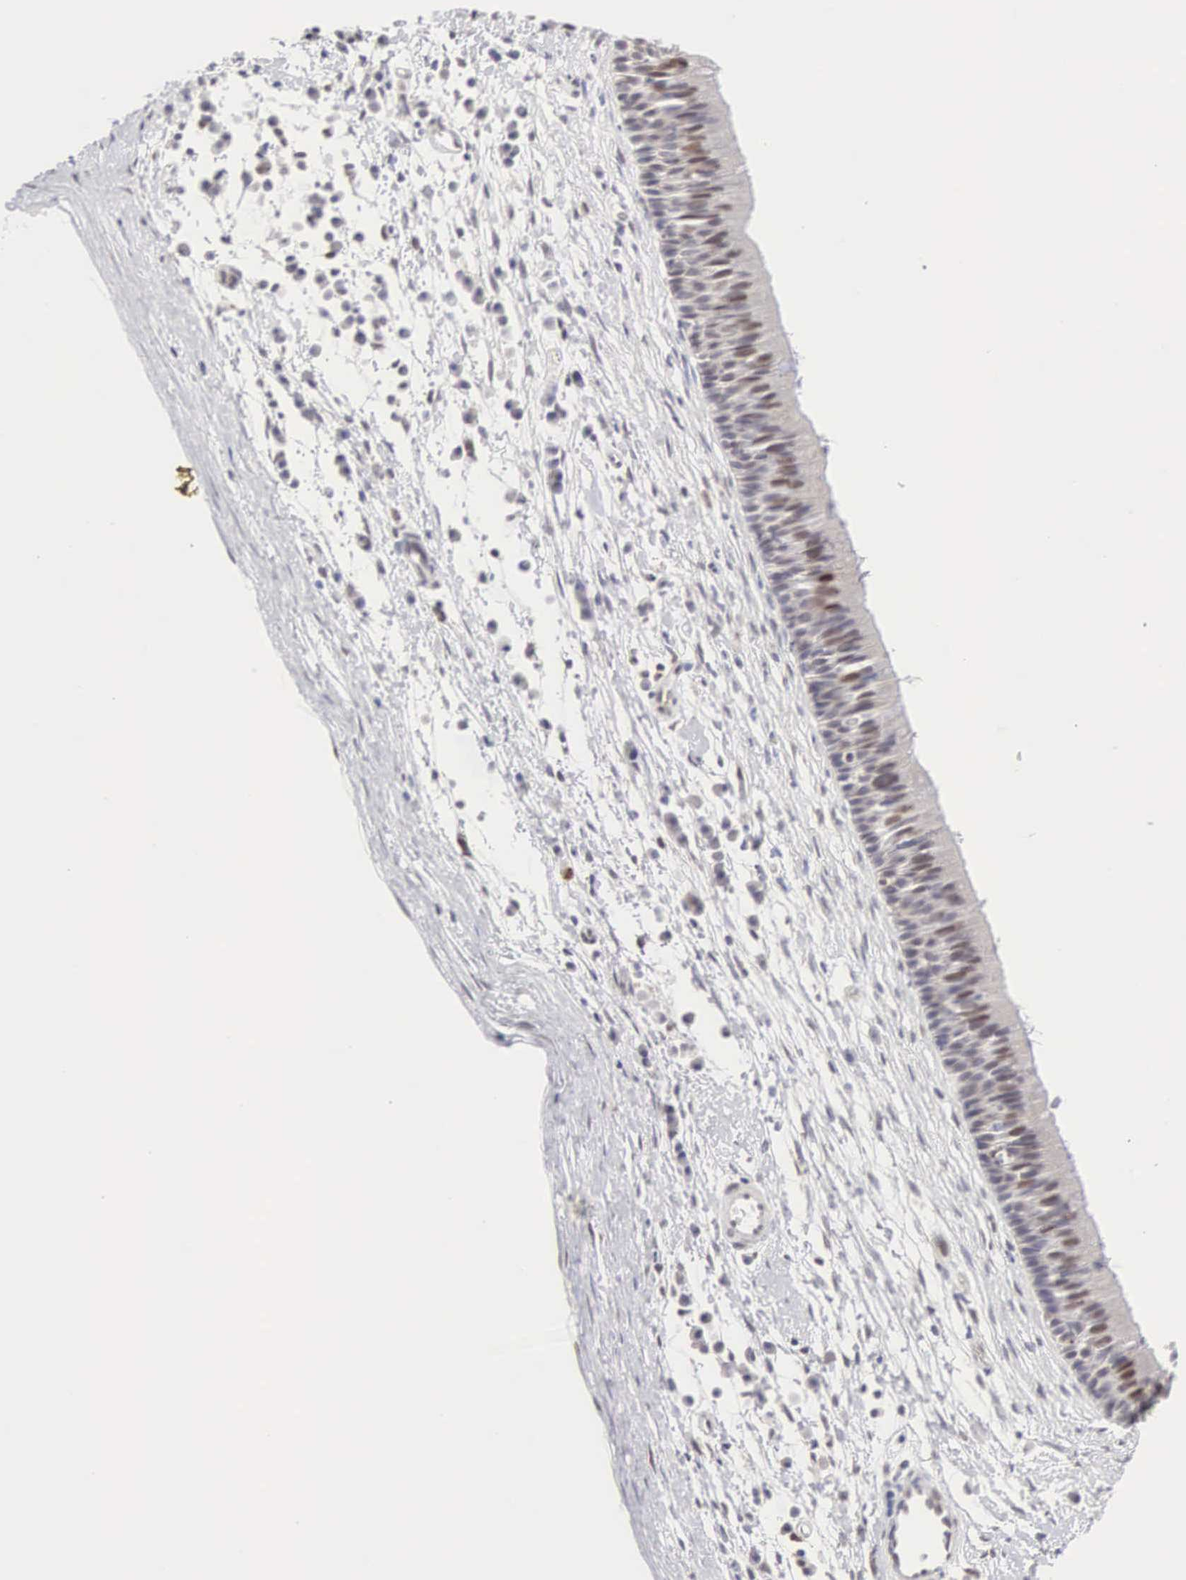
{"staining": {"intensity": "weak", "quantity": "25%-75%", "location": "nuclear"}, "tissue": "nasopharynx", "cell_type": "Respiratory epithelial cells", "image_type": "normal", "snomed": [{"axis": "morphology", "description": "Normal tissue, NOS"}, {"axis": "topography", "description": "Nasopharynx"}], "caption": "Immunohistochemistry image of unremarkable nasopharynx: nasopharynx stained using immunohistochemistry displays low levels of weak protein expression localized specifically in the nuclear of respiratory epithelial cells, appearing as a nuclear brown color.", "gene": "MNAT1", "patient": {"sex": "male", "age": 13}}